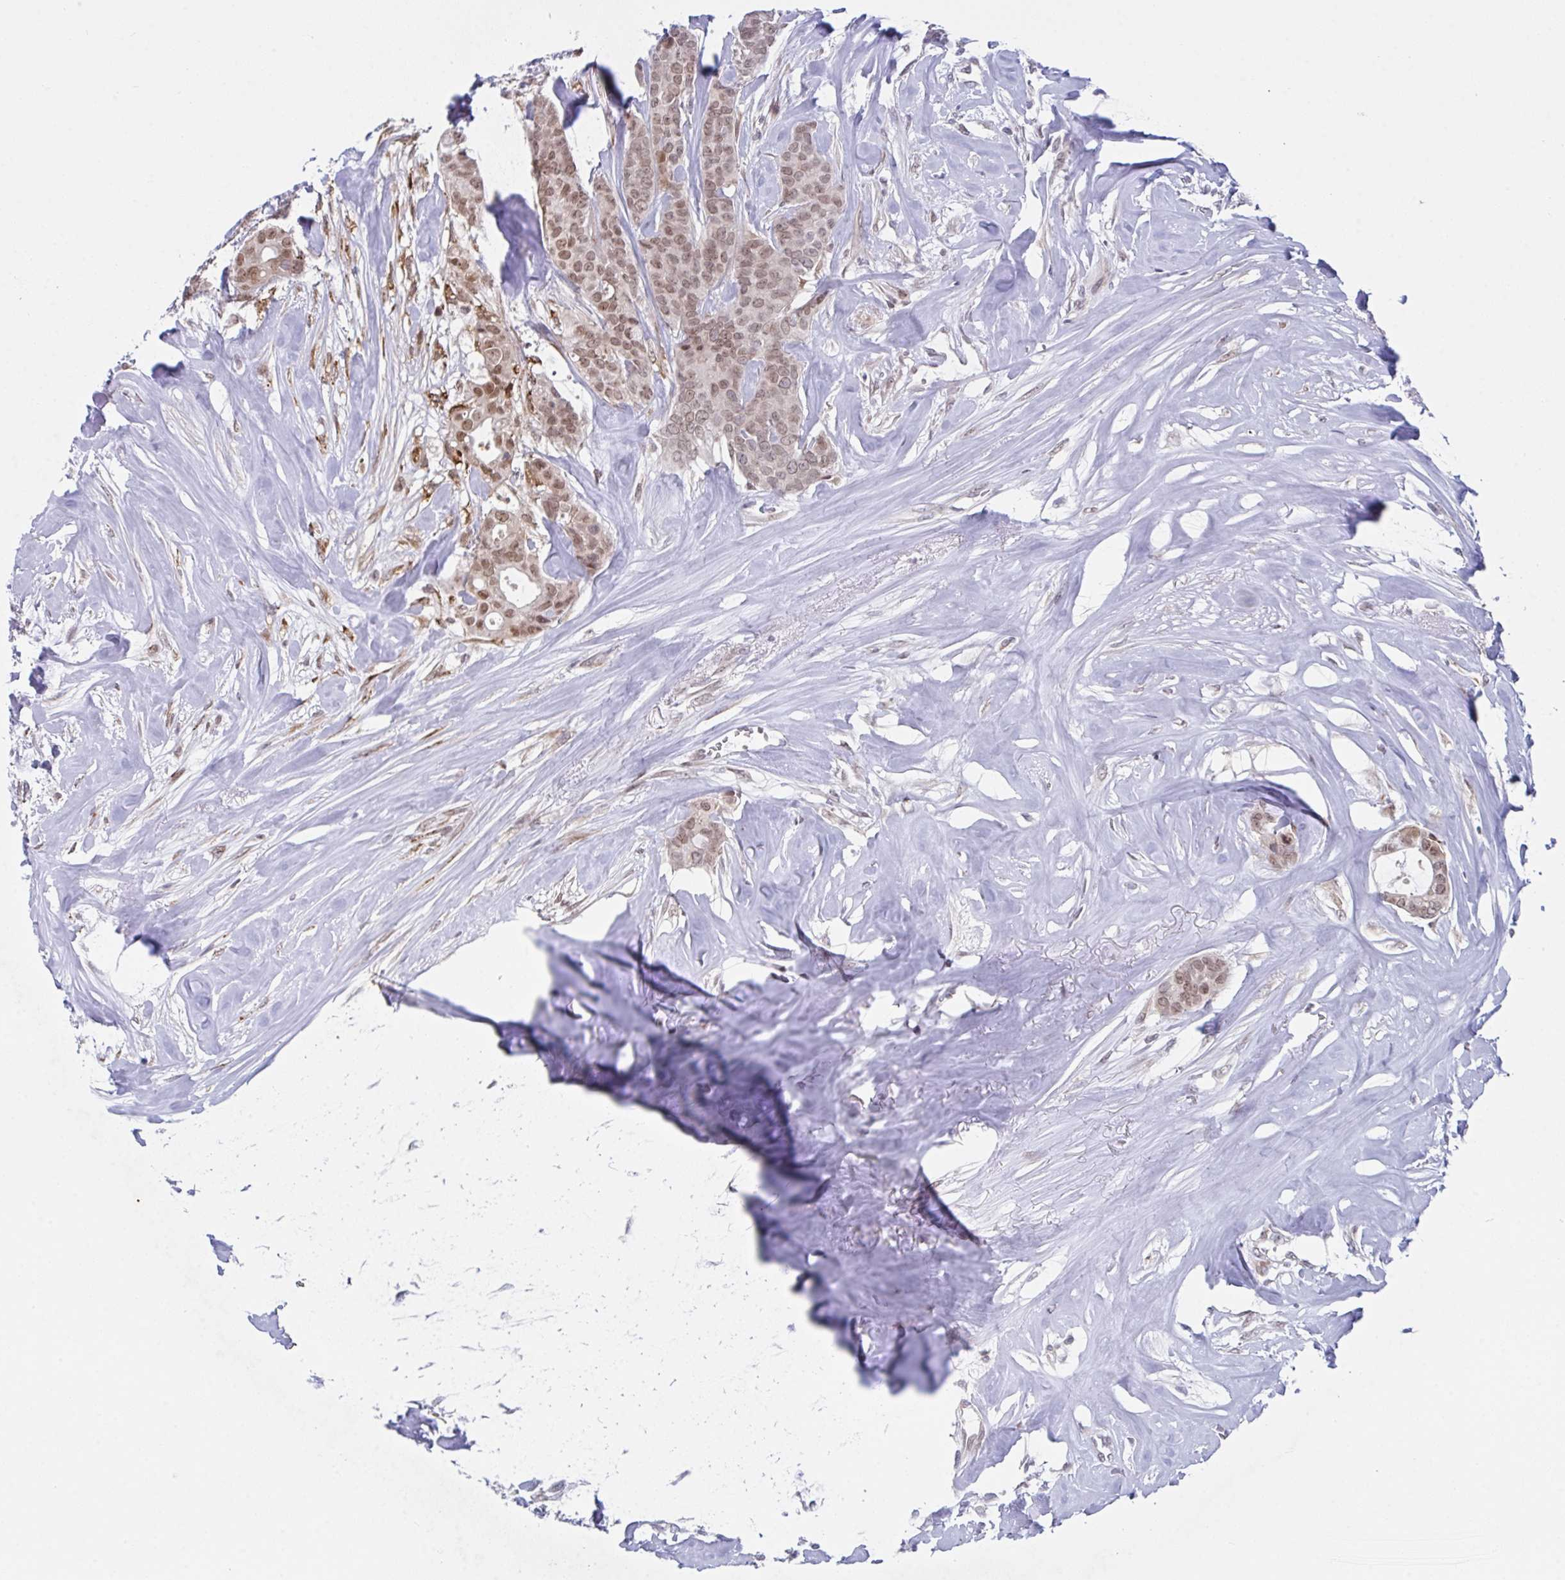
{"staining": {"intensity": "moderate", "quantity": ">75%", "location": "nuclear"}, "tissue": "breast cancer", "cell_type": "Tumor cells", "image_type": "cancer", "snomed": [{"axis": "morphology", "description": "Duct carcinoma"}, {"axis": "topography", "description": "Breast"}], "caption": "Breast infiltrating ductal carcinoma stained with immunohistochemistry (IHC) shows moderate nuclear staining in about >75% of tumor cells. (brown staining indicates protein expression, while blue staining denotes nuclei).", "gene": "RBM18", "patient": {"sex": "female", "age": 84}}